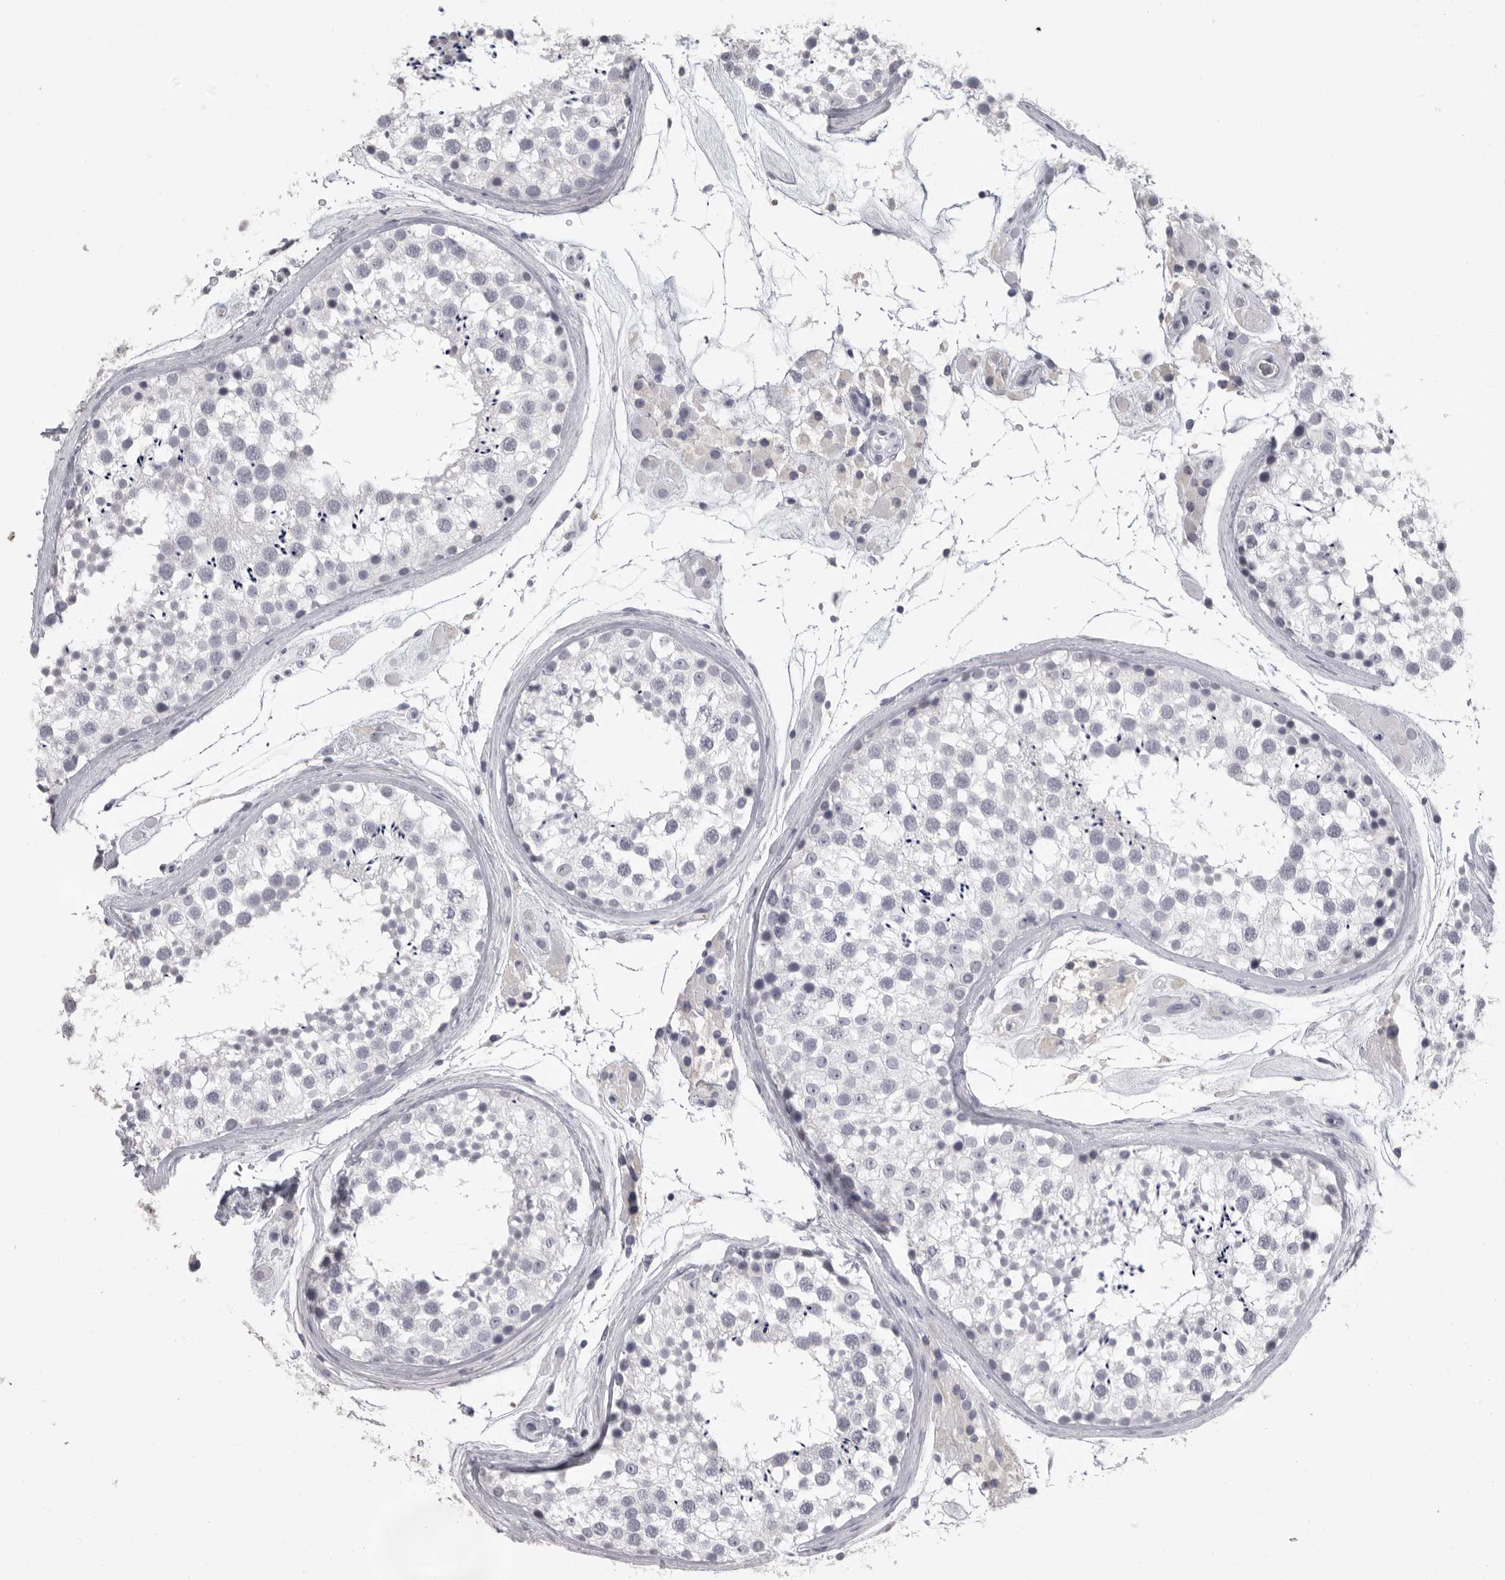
{"staining": {"intensity": "negative", "quantity": "none", "location": "none"}, "tissue": "testis", "cell_type": "Cells in seminiferous ducts", "image_type": "normal", "snomed": [{"axis": "morphology", "description": "Normal tissue, NOS"}, {"axis": "topography", "description": "Testis"}], "caption": "There is no significant staining in cells in seminiferous ducts of testis. (Stains: DAB (3,3'-diaminobenzidine) immunohistochemistry (IHC) with hematoxylin counter stain, Microscopy: brightfield microscopy at high magnification).", "gene": "GNLY", "patient": {"sex": "male", "age": 46}}